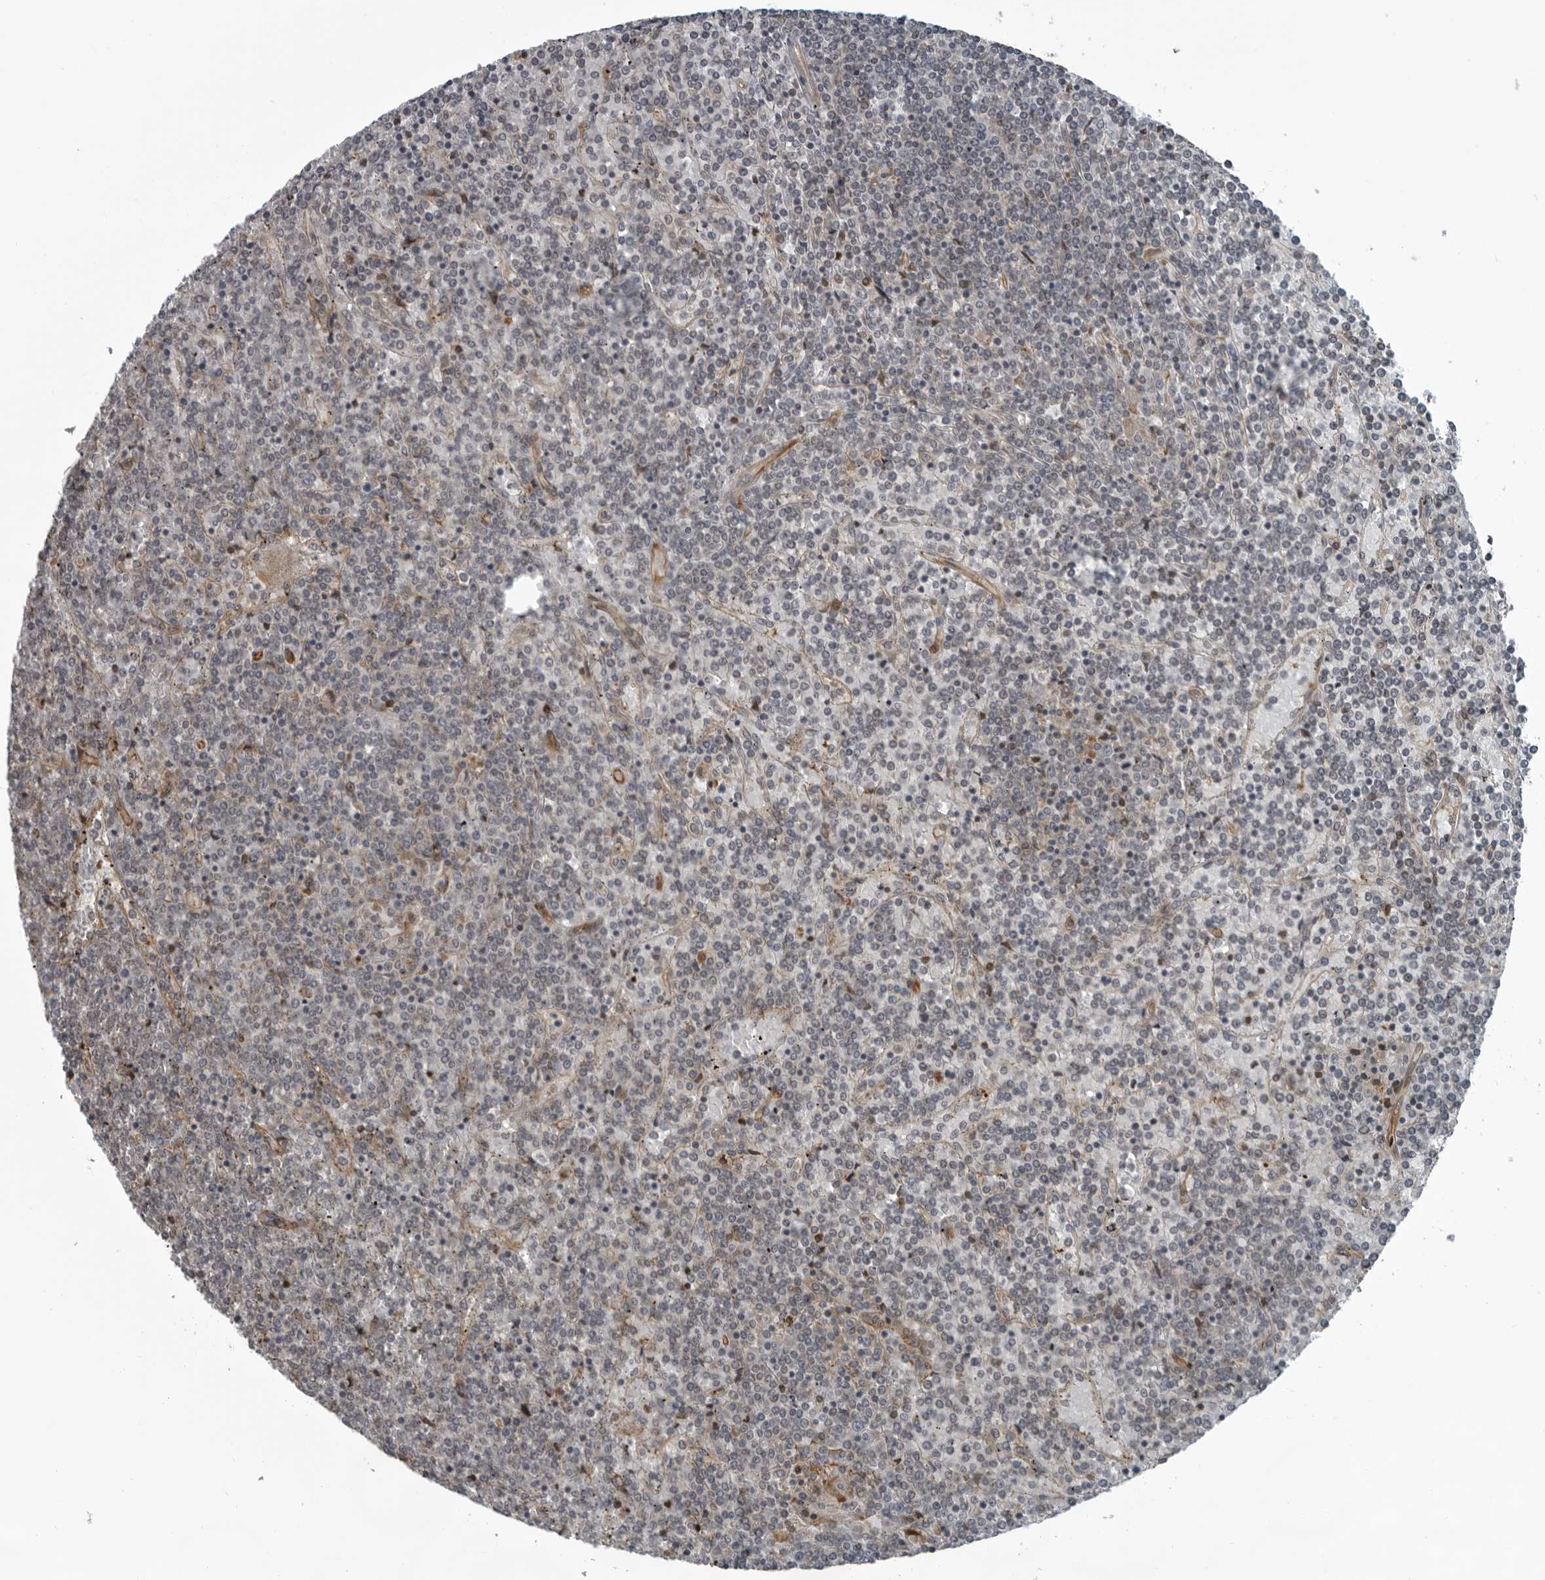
{"staining": {"intensity": "negative", "quantity": "none", "location": "none"}, "tissue": "lymphoma", "cell_type": "Tumor cells", "image_type": "cancer", "snomed": [{"axis": "morphology", "description": "Malignant lymphoma, non-Hodgkin's type, Low grade"}, {"axis": "topography", "description": "Spleen"}], "caption": "Immunohistochemistry (IHC) histopathology image of neoplastic tissue: lymphoma stained with DAB displays no significant protein positivity in tumor cells.", "gene": "FAM102B", "patient": {"sex": "female", "age": 19}}